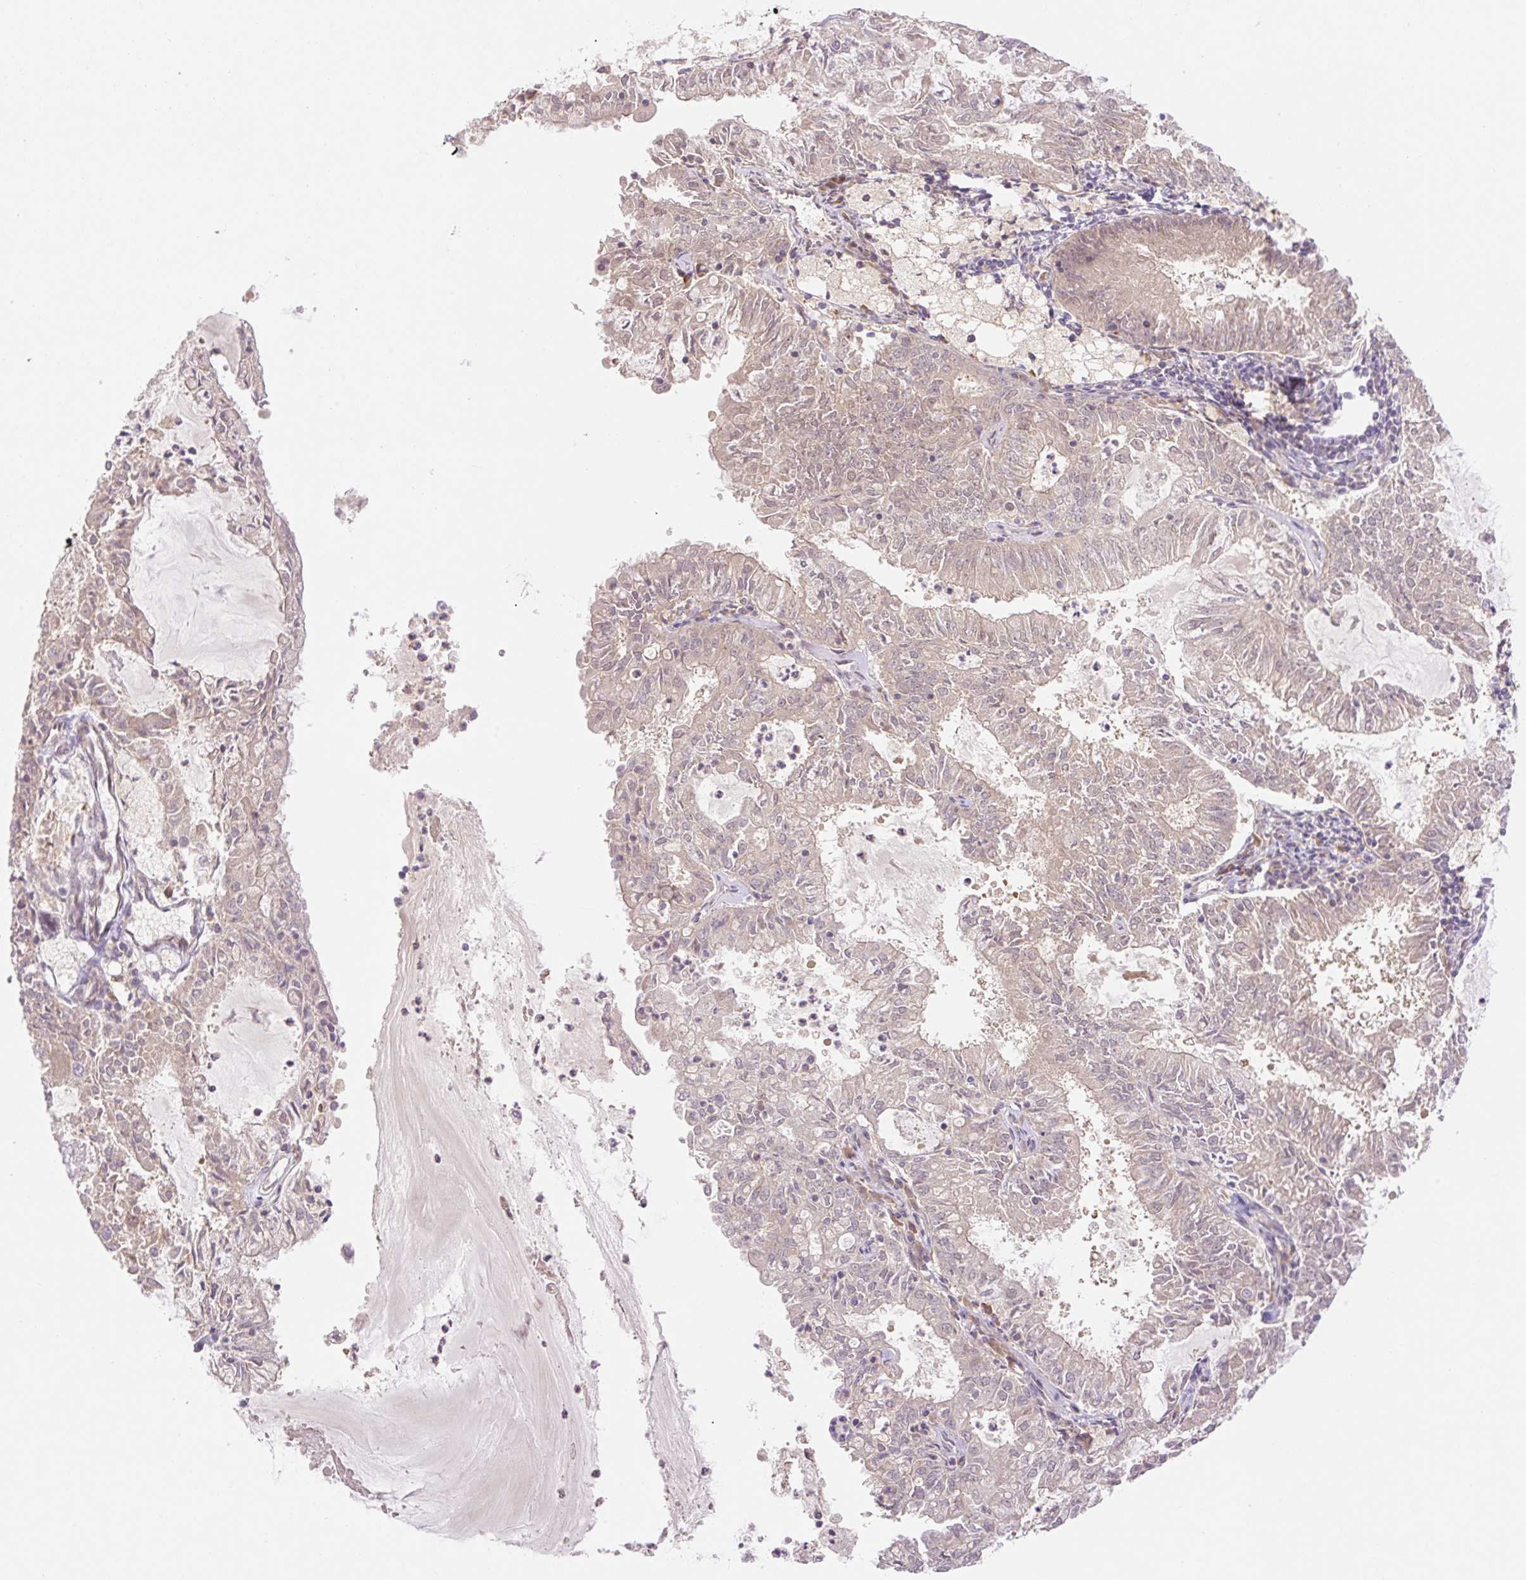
{"staining": {"intensity": "weak", "quantity": "<25%", "location": "cytoplasmic/membranous"}, "tissue": "endometrial cancer", "cell_type": "Tumor cells", "image_type": "cancer", "snomed": [{"axis": "morphology", "description": "Adenocarcinoma, NOS"}, {"axis": "topography", "description": "Endometrium"}], "caption": "Human adenocarcinoma (endometrial) stained for a protein using IHC exhibits no expression in tumor cells.", "gene": "VPS25", "patient": {"sex": "female", "age": 57}}